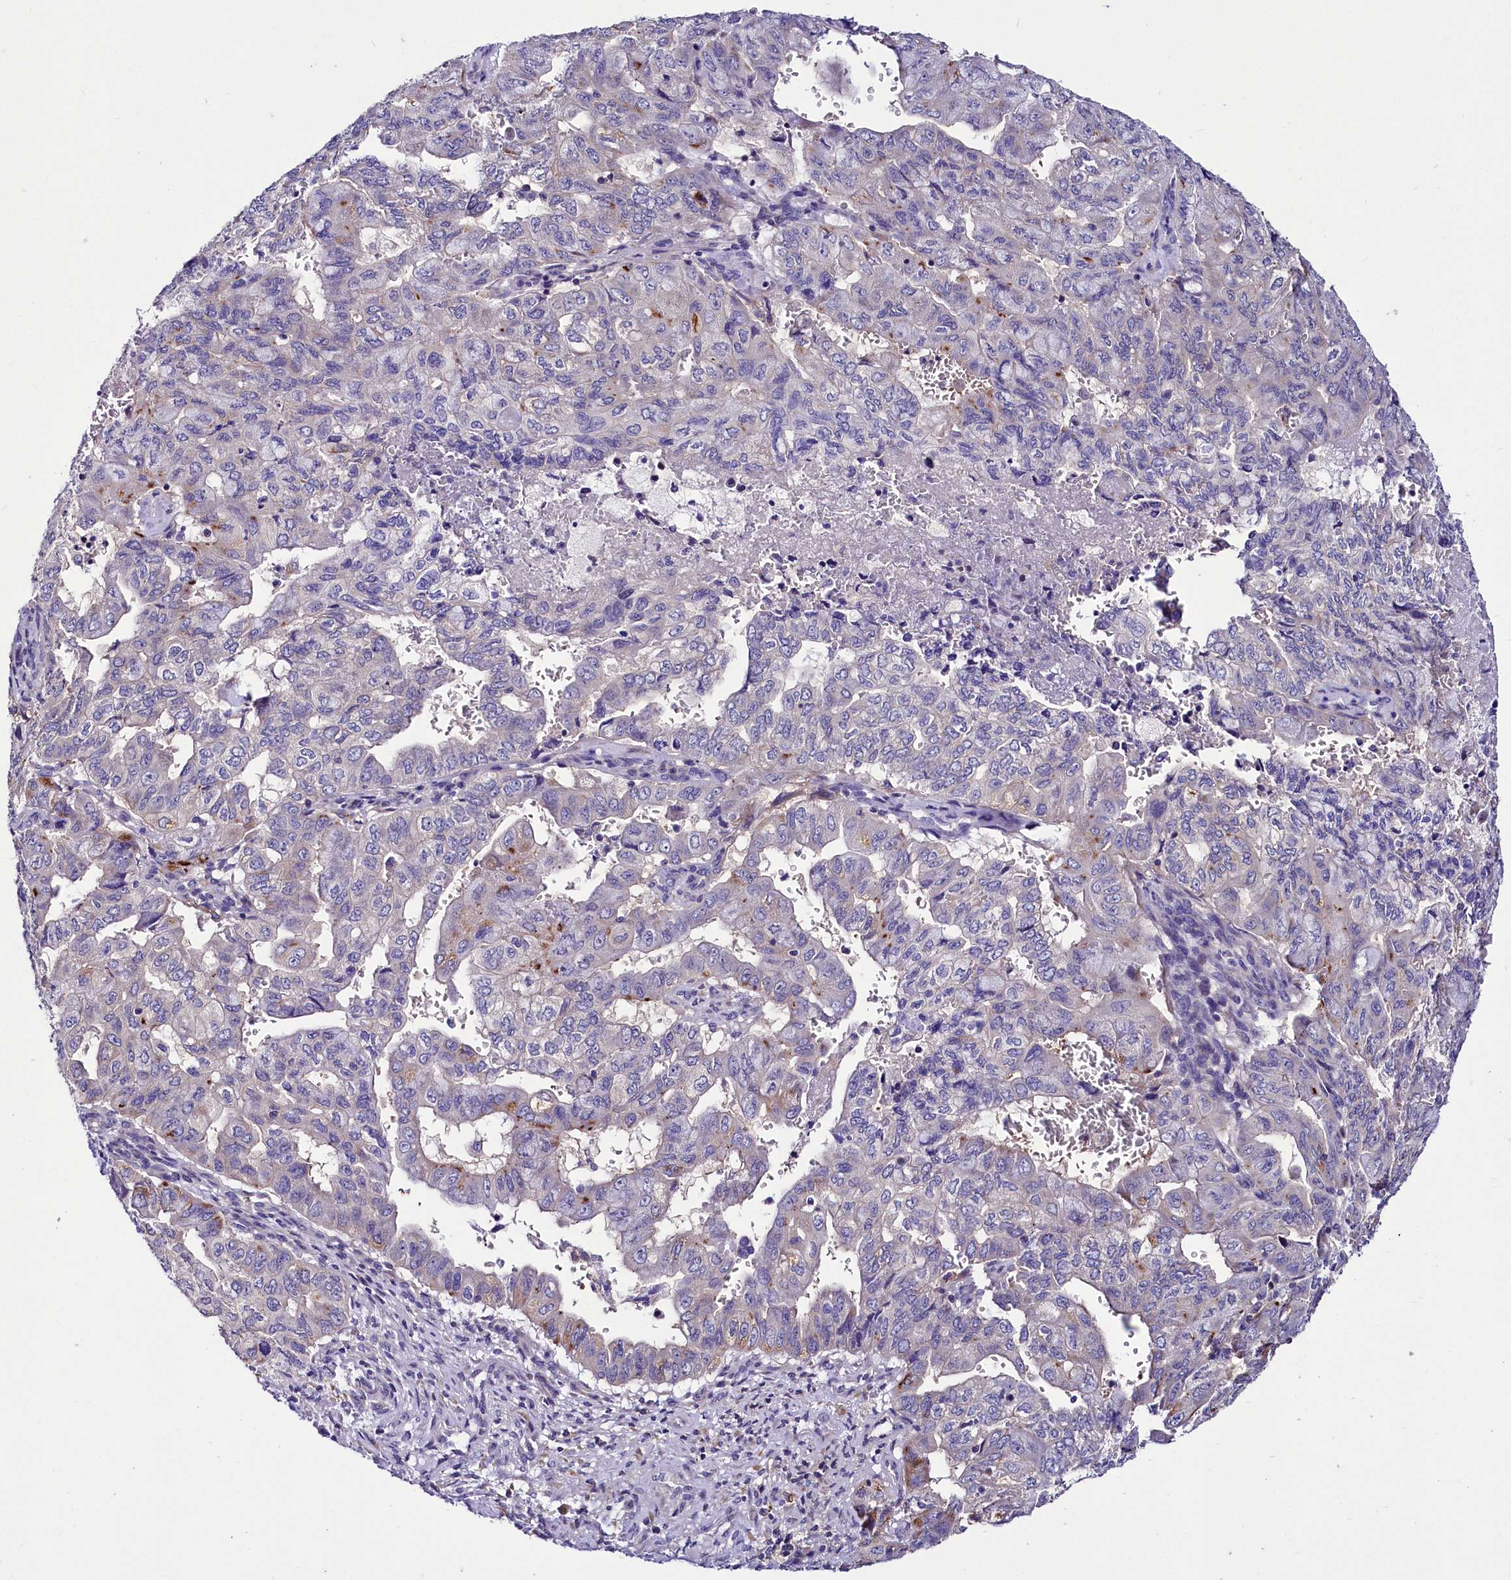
{"staining": {"intensity": "negative", "quantity": "none", "location": "none"}, "tissue": "pancreatic cancer", "cell_type": "Tumor cells", "image_type": "cancer", "snomed": [{"axis": "morphology", "description": "Adenocarcinoma, NOS"}, {"axis": "topography", "description": "Pancreas"}], "caption": "Pancreatic adenocarcinoma was stained to show a protein in brown. There is no significant expression in tumor cells. (Brightfield microscopy of DAB immunohistochemistry (IHC) at high magnification).", "gene": "ABHD5", "patient": {"sex": "male", "age": 51}}